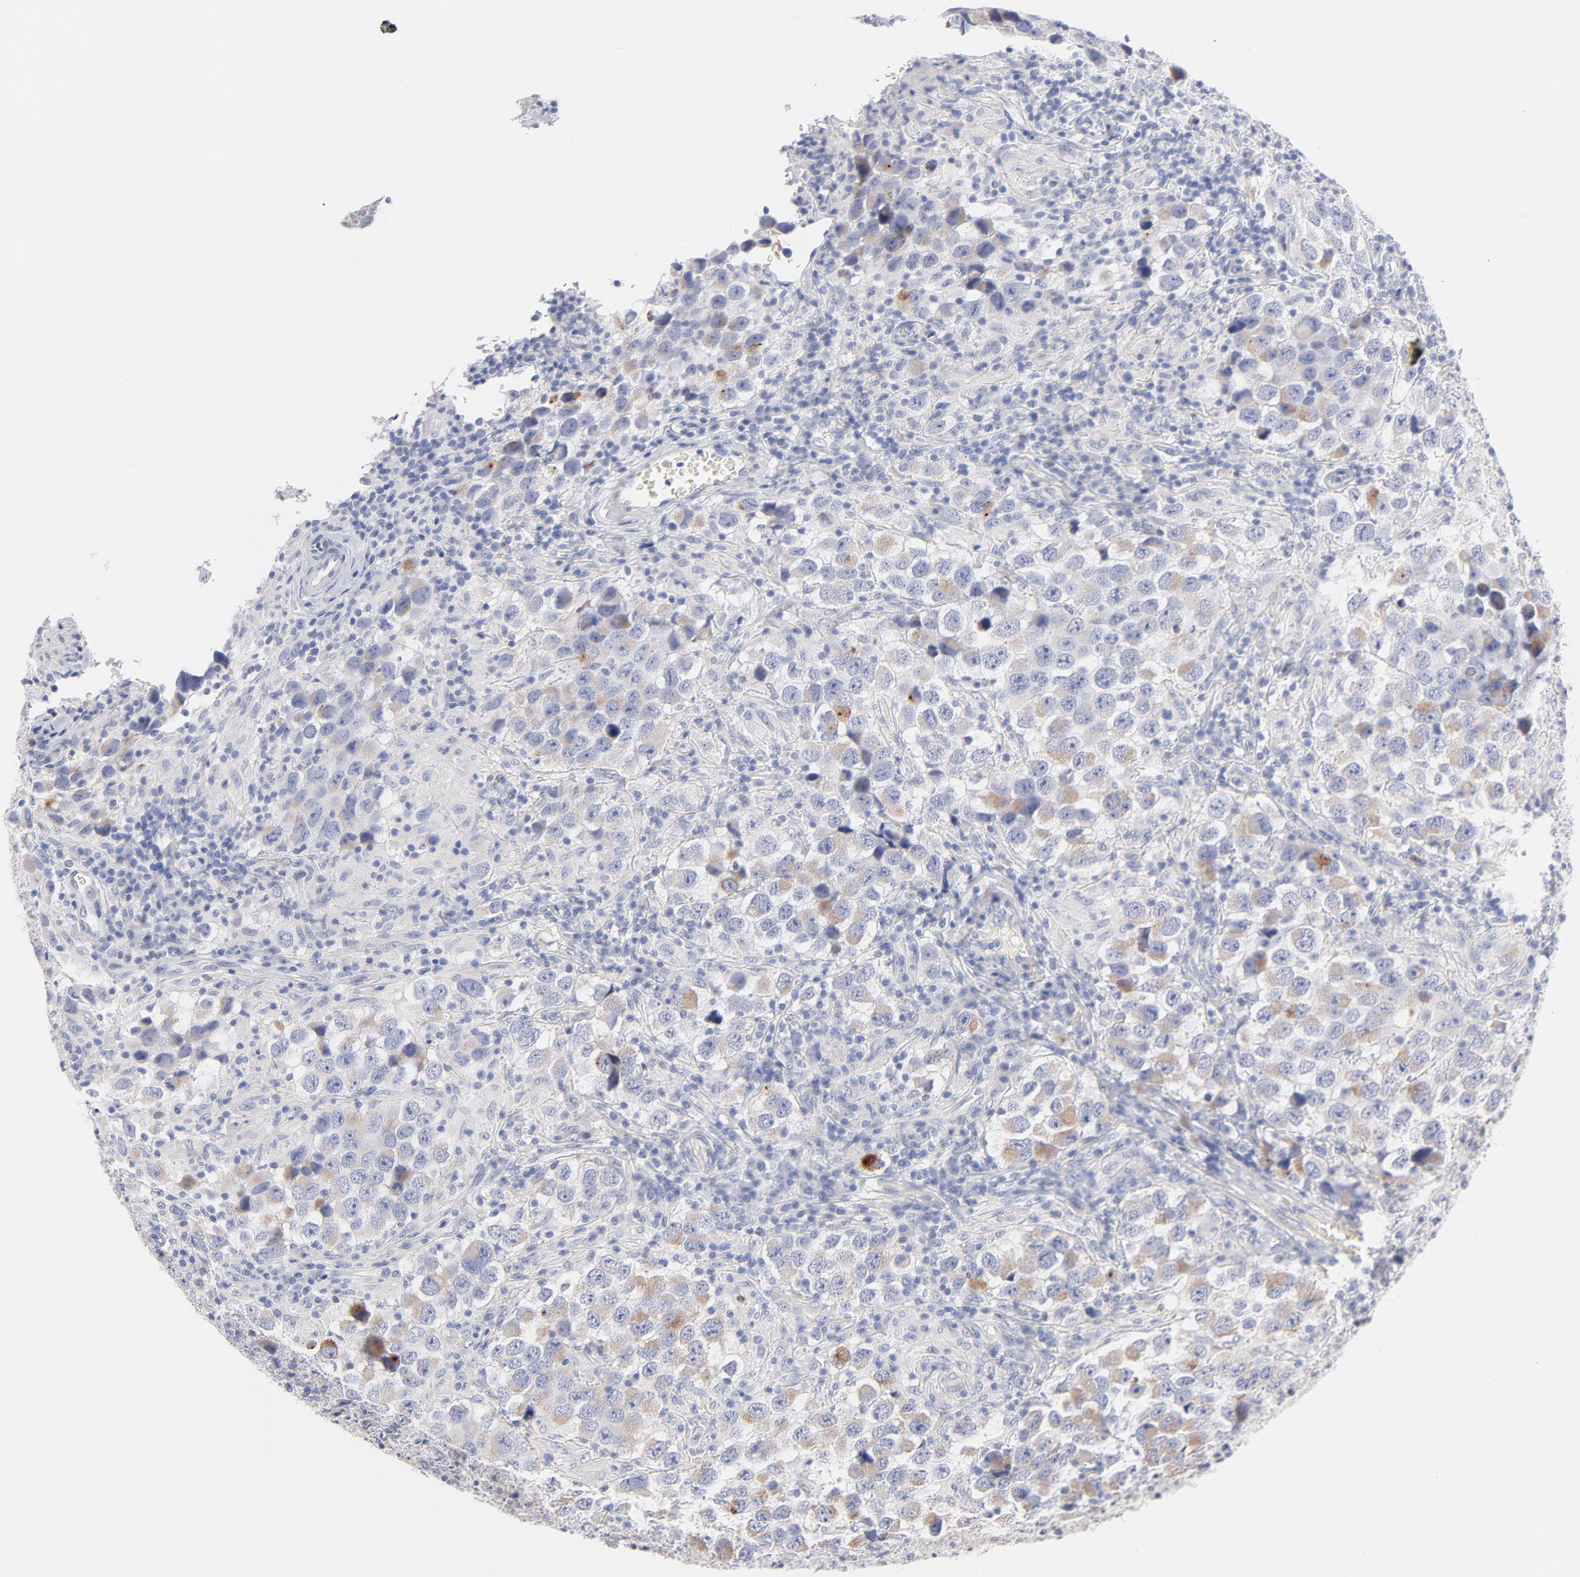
{"staining": {"intensity": "weak", "quantity": "25%-75%", "location": "cytoplasmic/membranous"}, "tissue": "testis cancer", "cell_type": "Tumor cells", "image_type": "cancer", "snomed": [{"axis": "morphology", "description": "Carcinoma, Embryonal, NOS"}, {"axis": "topography", "description": "Testis"}], "caption": "Embryonal carcinoma (testis) was stained to show a protein in brown. There is low levels of weak cytoplasmic/membranous expression in approximately 25%-75% of tumor cells. Using DAB (3,3'-diaminobenzidine) (brown) and hematoxylin (blue) stains, captured at high magnification using brightfield microscopy.", "gene": "MID1", "patient": {"sex": "male", "age": 21}}